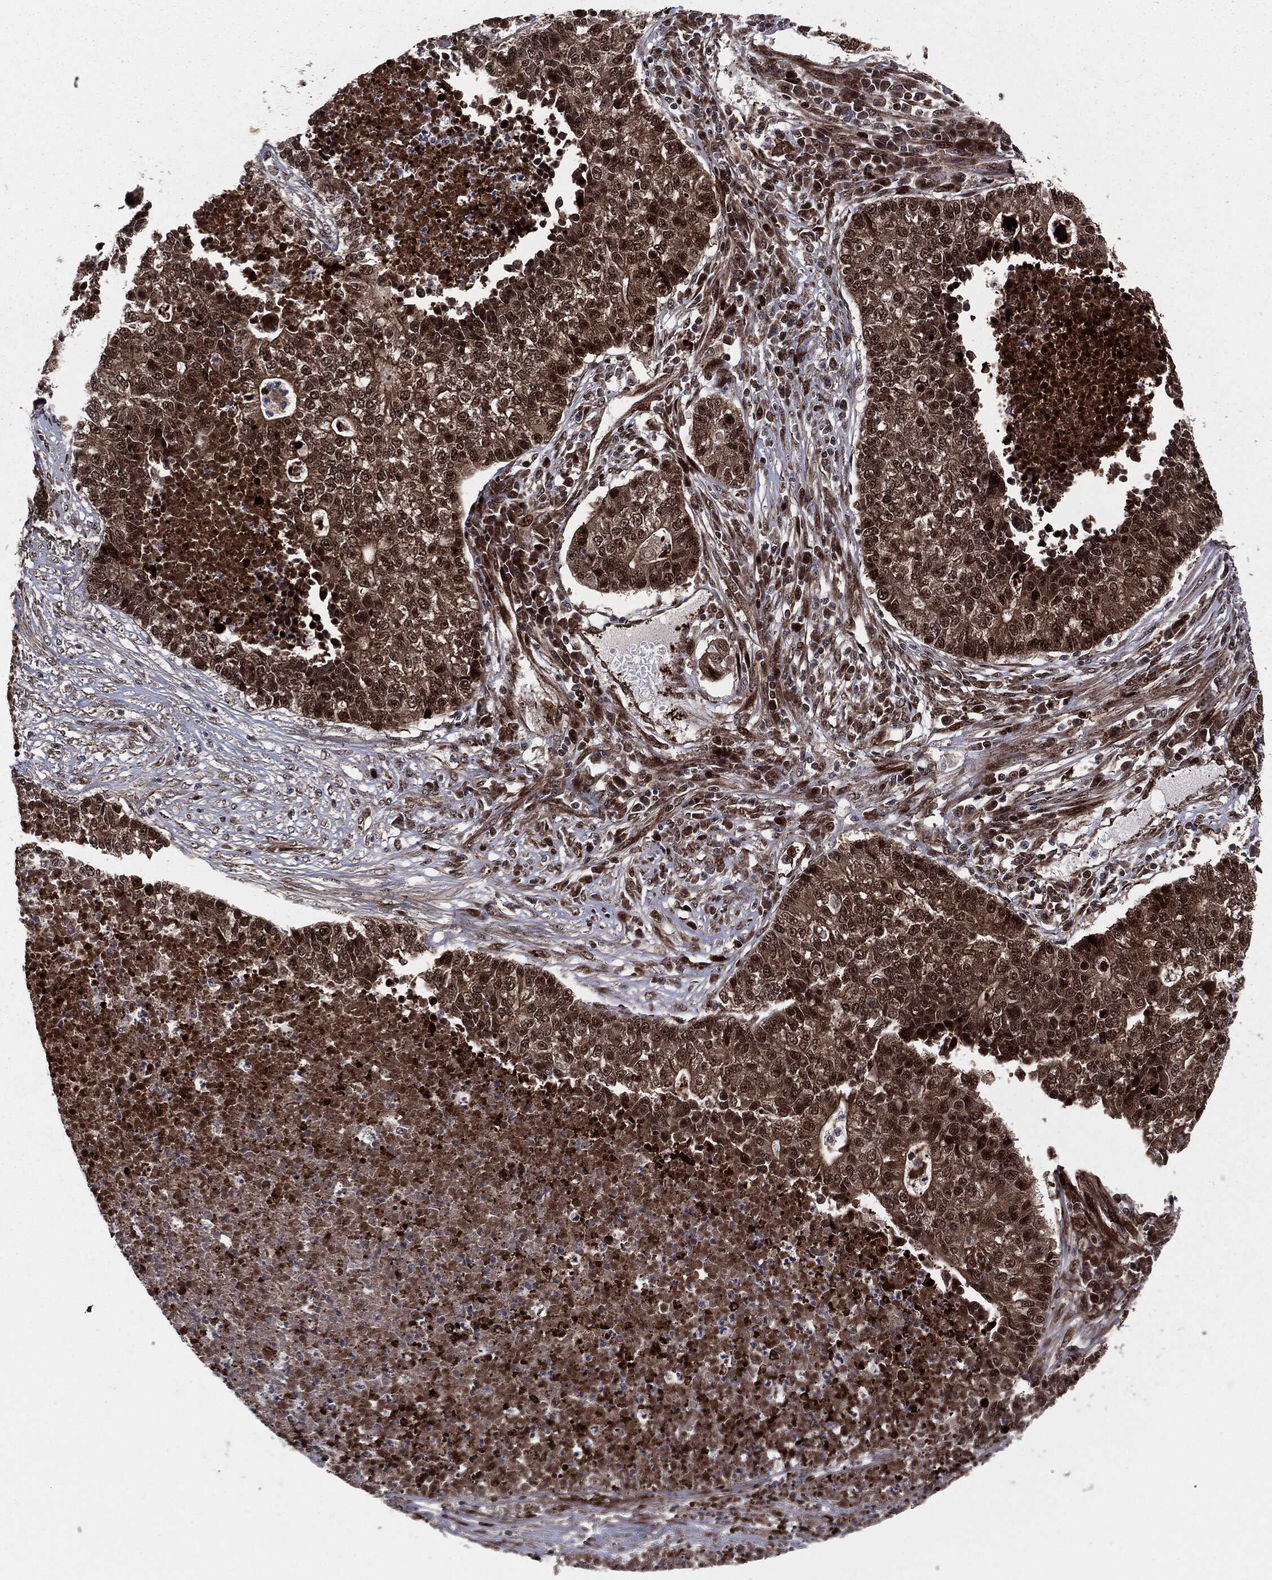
{"staining": {"intensity": "strong", "quantity": "<25%", "location": "cytoplasmic/membranous,nuclear"}, "tissue": "lung cancer", "cell_type": "Tumor cells", "image_type": "cancer", "snomed": [{"axis": "morphology", "description": "Adenocarcinoma, NOS"}, {"axis": "topography", "description": "Lung"}], "caption": "A brown stain highlights strong cytoplasmic/membranous and nuclear expression of a protein in adenocarcinoma (lung) tumor cells.", "gene": "SMAD4", "patient": {"sex": "male", "age": 57}}